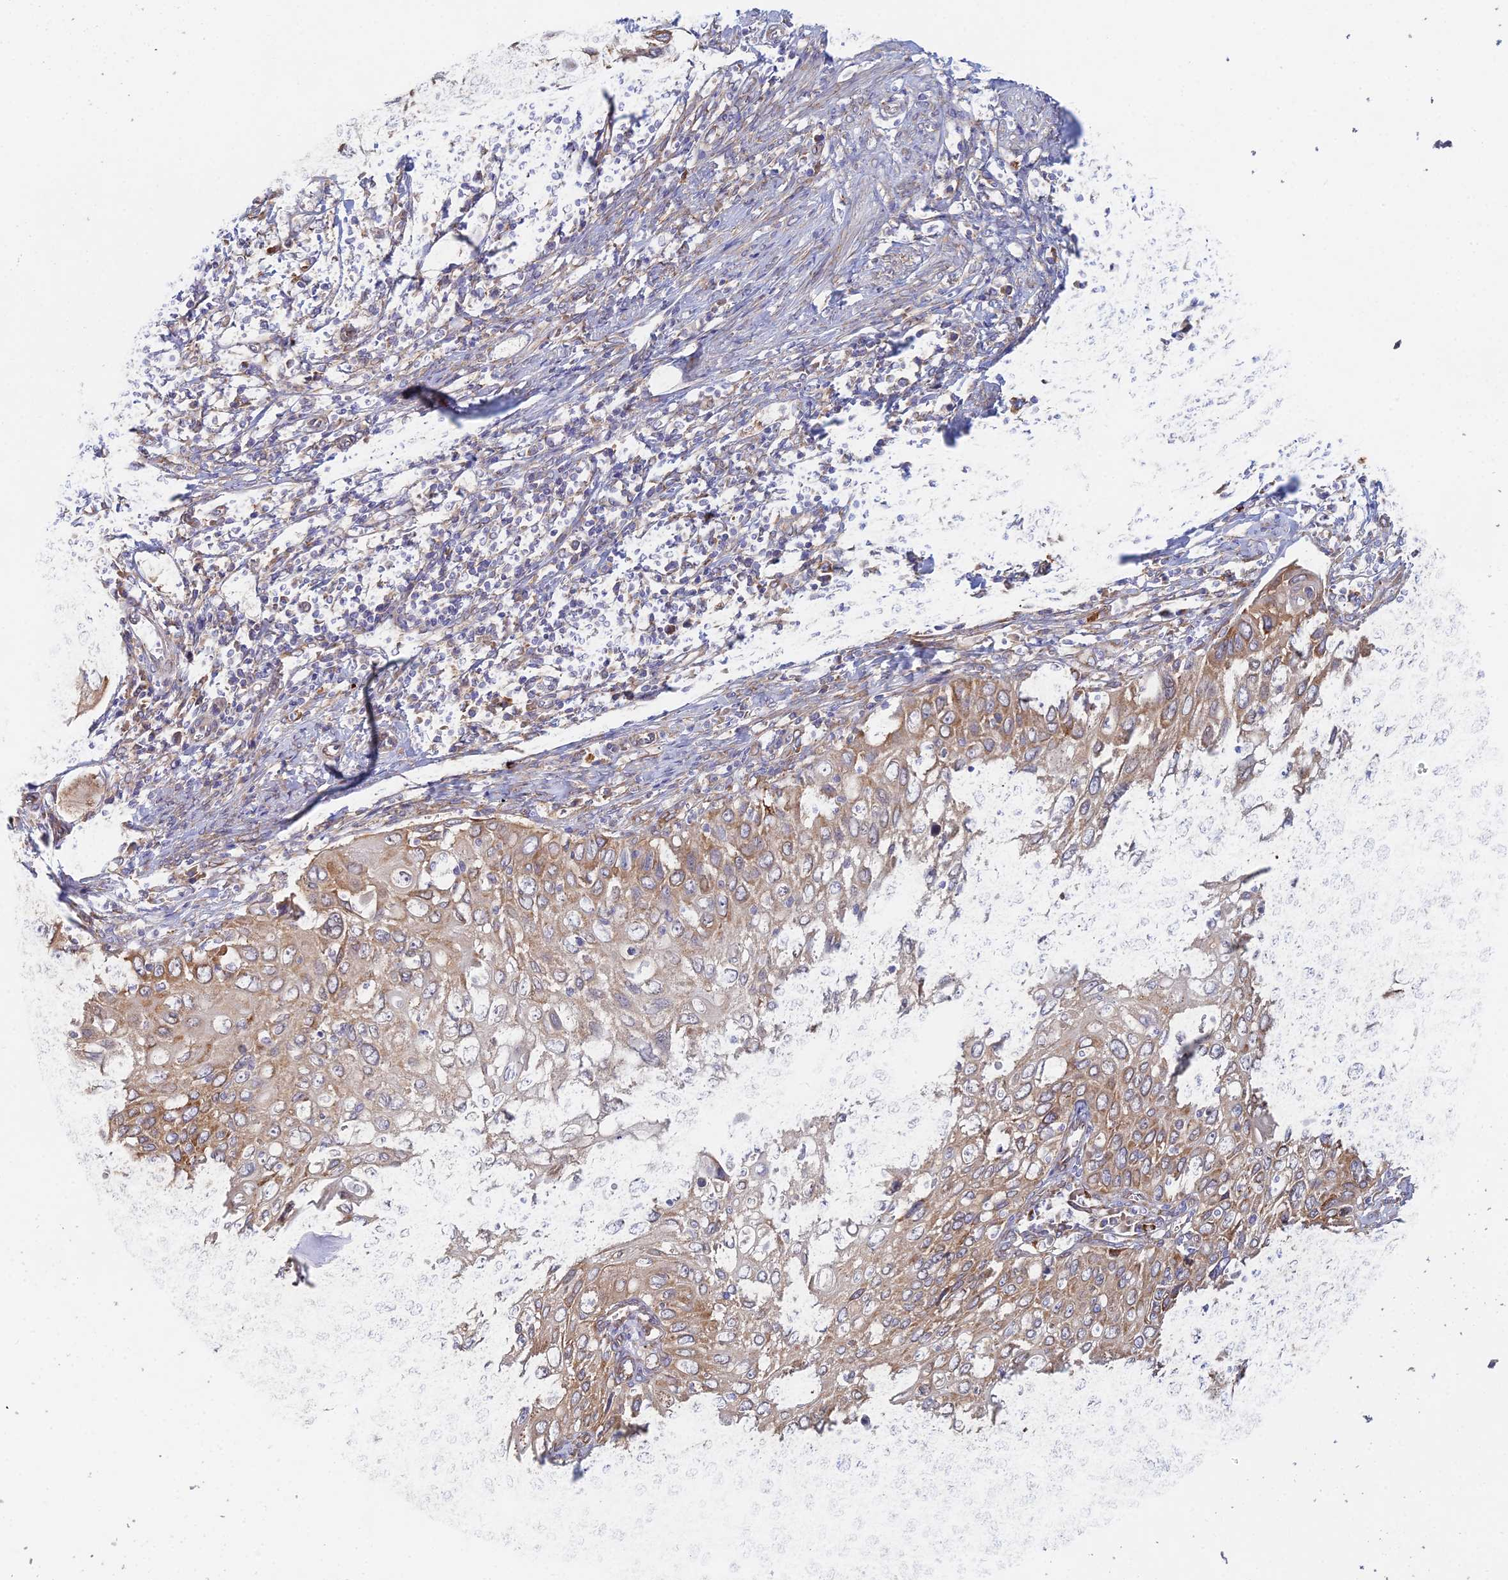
{"staining": {"intensity": "weak", "quantity": "<25%", "location": "cytoplasmic/membranous"}, "tissue": "cervical cancer", "cell_type": "Tumor cells", "image_type": "cancer", "snomed": [{"axis": "morphology", "description": "Squamous cell carcinoma, NOS"}, {"axis": "topography", "description": "Cervix"}], "caption": "Immunohistochemistry histopathology image of human cervical cancer stained for a protein (brown), which demonstrates no positivity in tumor cells.", "gene": "ELOF1", "patient": {"sex": "female", "age": 70}}